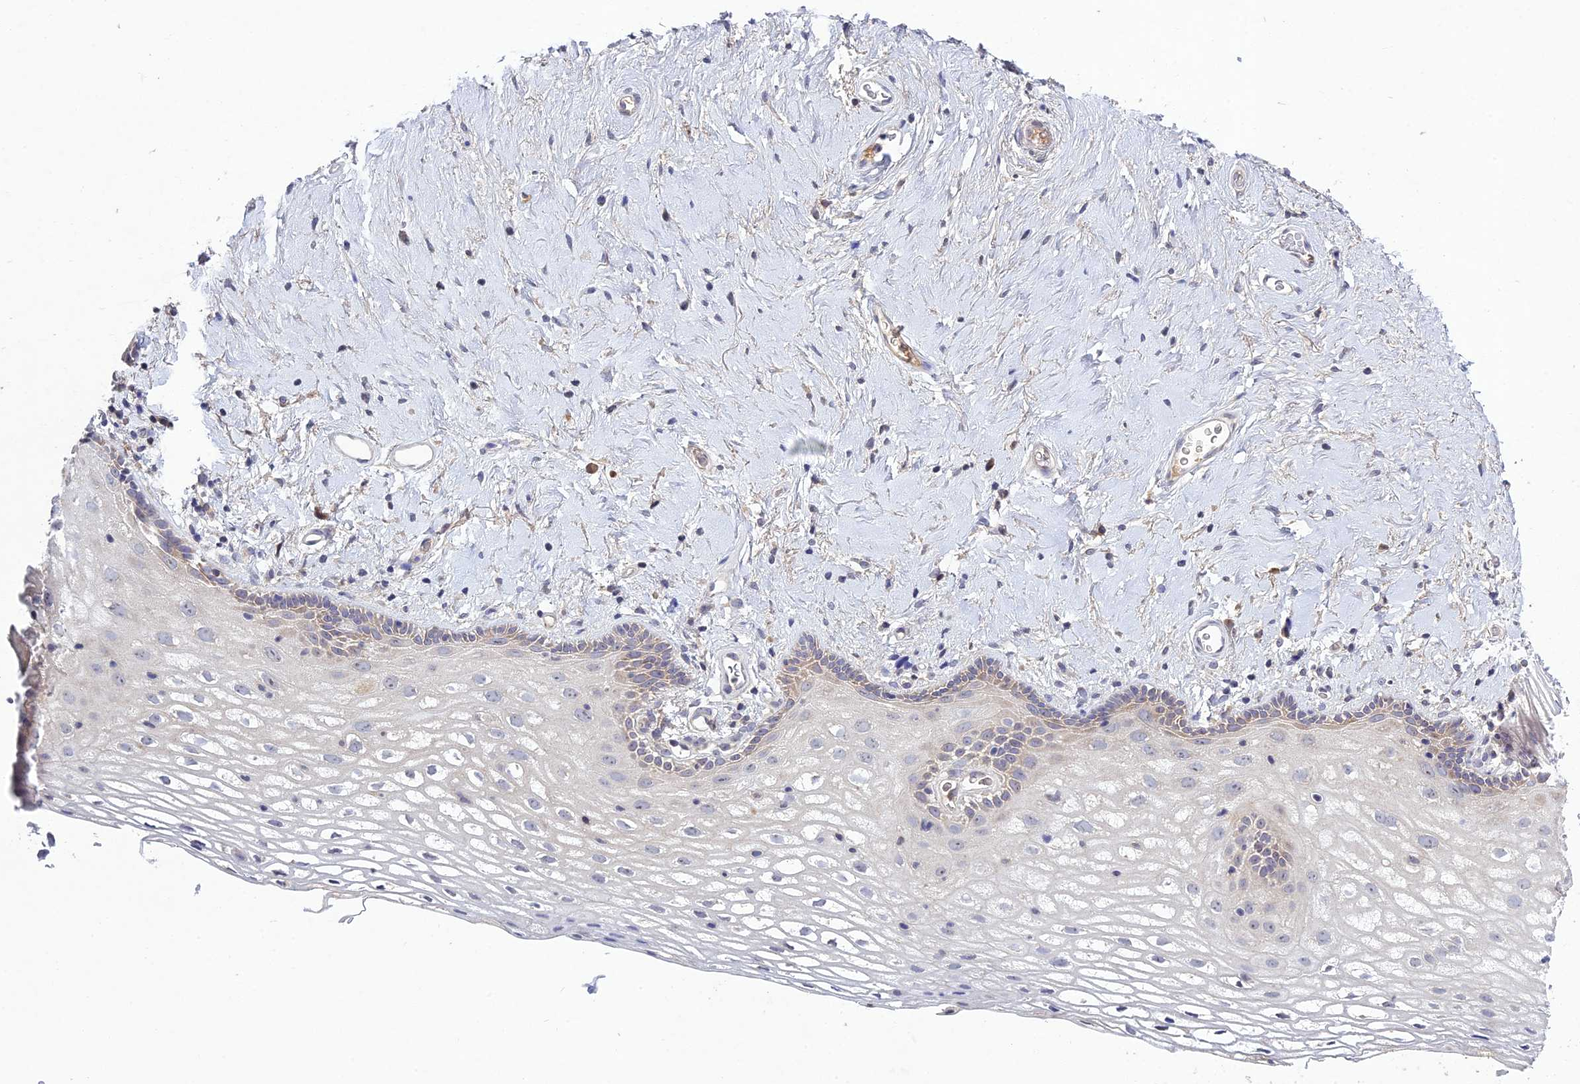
{"staining": {"intensity": "weak", "quantity": "<25%", "location": "cytoplasmic/membranous"}, "tissue": "vagina", "cell_type": "Squamous epithelial cells", "image_type": "normal", "snomed": [{"axis": "morphology", "description": "Normal tissue, NOS"}, {"axis": "morphology", "description": "Adenocarcinoma, NOS"}, {"axis": "topography", "description": "Rectum"}, {"axis": "topography", "description": "Vagina"}], "caption": "Histopathology image shows no protein staining in squamous epithelial cells of benign vagina. (Immunohistochemistry (ihc), brightfield microscopy, high magnification).", "gene": "CHST5", "patient": {"sex": "female", "age": 71}}